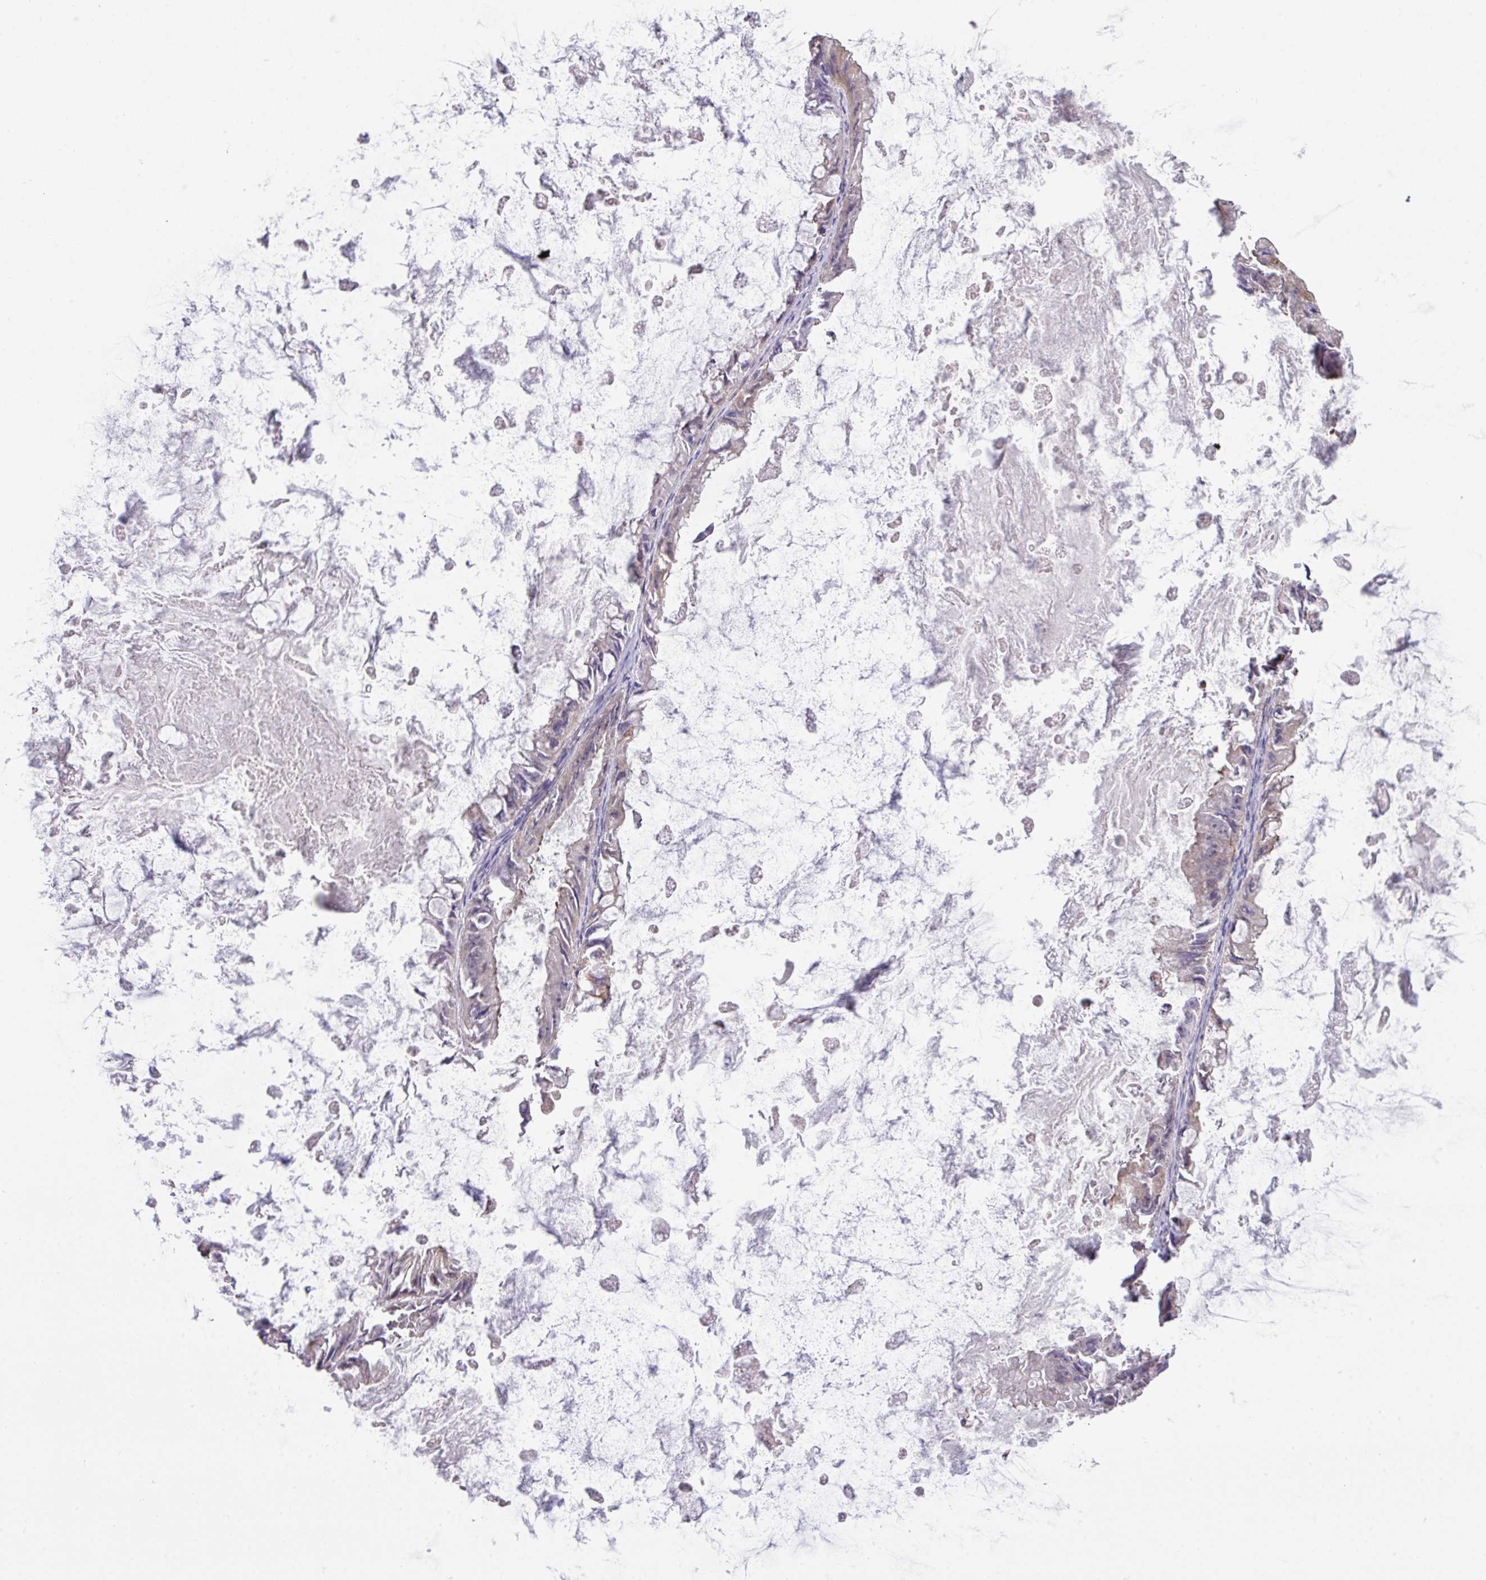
{"staining": {"intensity": "weak", "quantity": "25%-75%", "location": "cytoplasmic/membranous"}, "tissue": "ovarian cancer", "cell_type": "Tumor cells", "image_type": "cancer", "snomed": [{"axis": "morphology", "description": "Cystadenocarcinoma, mucinous, NOS"}, {"axis": "topography", "description": "Ovary"}], "caption": "Ovarian cancer stained with a brown dye displays weak cytoplasmic/membranous positive expression in about 25%-75% of tumor cells.", "gene": "LRRC41", "patient": {"sex": "female", "age": 61}}